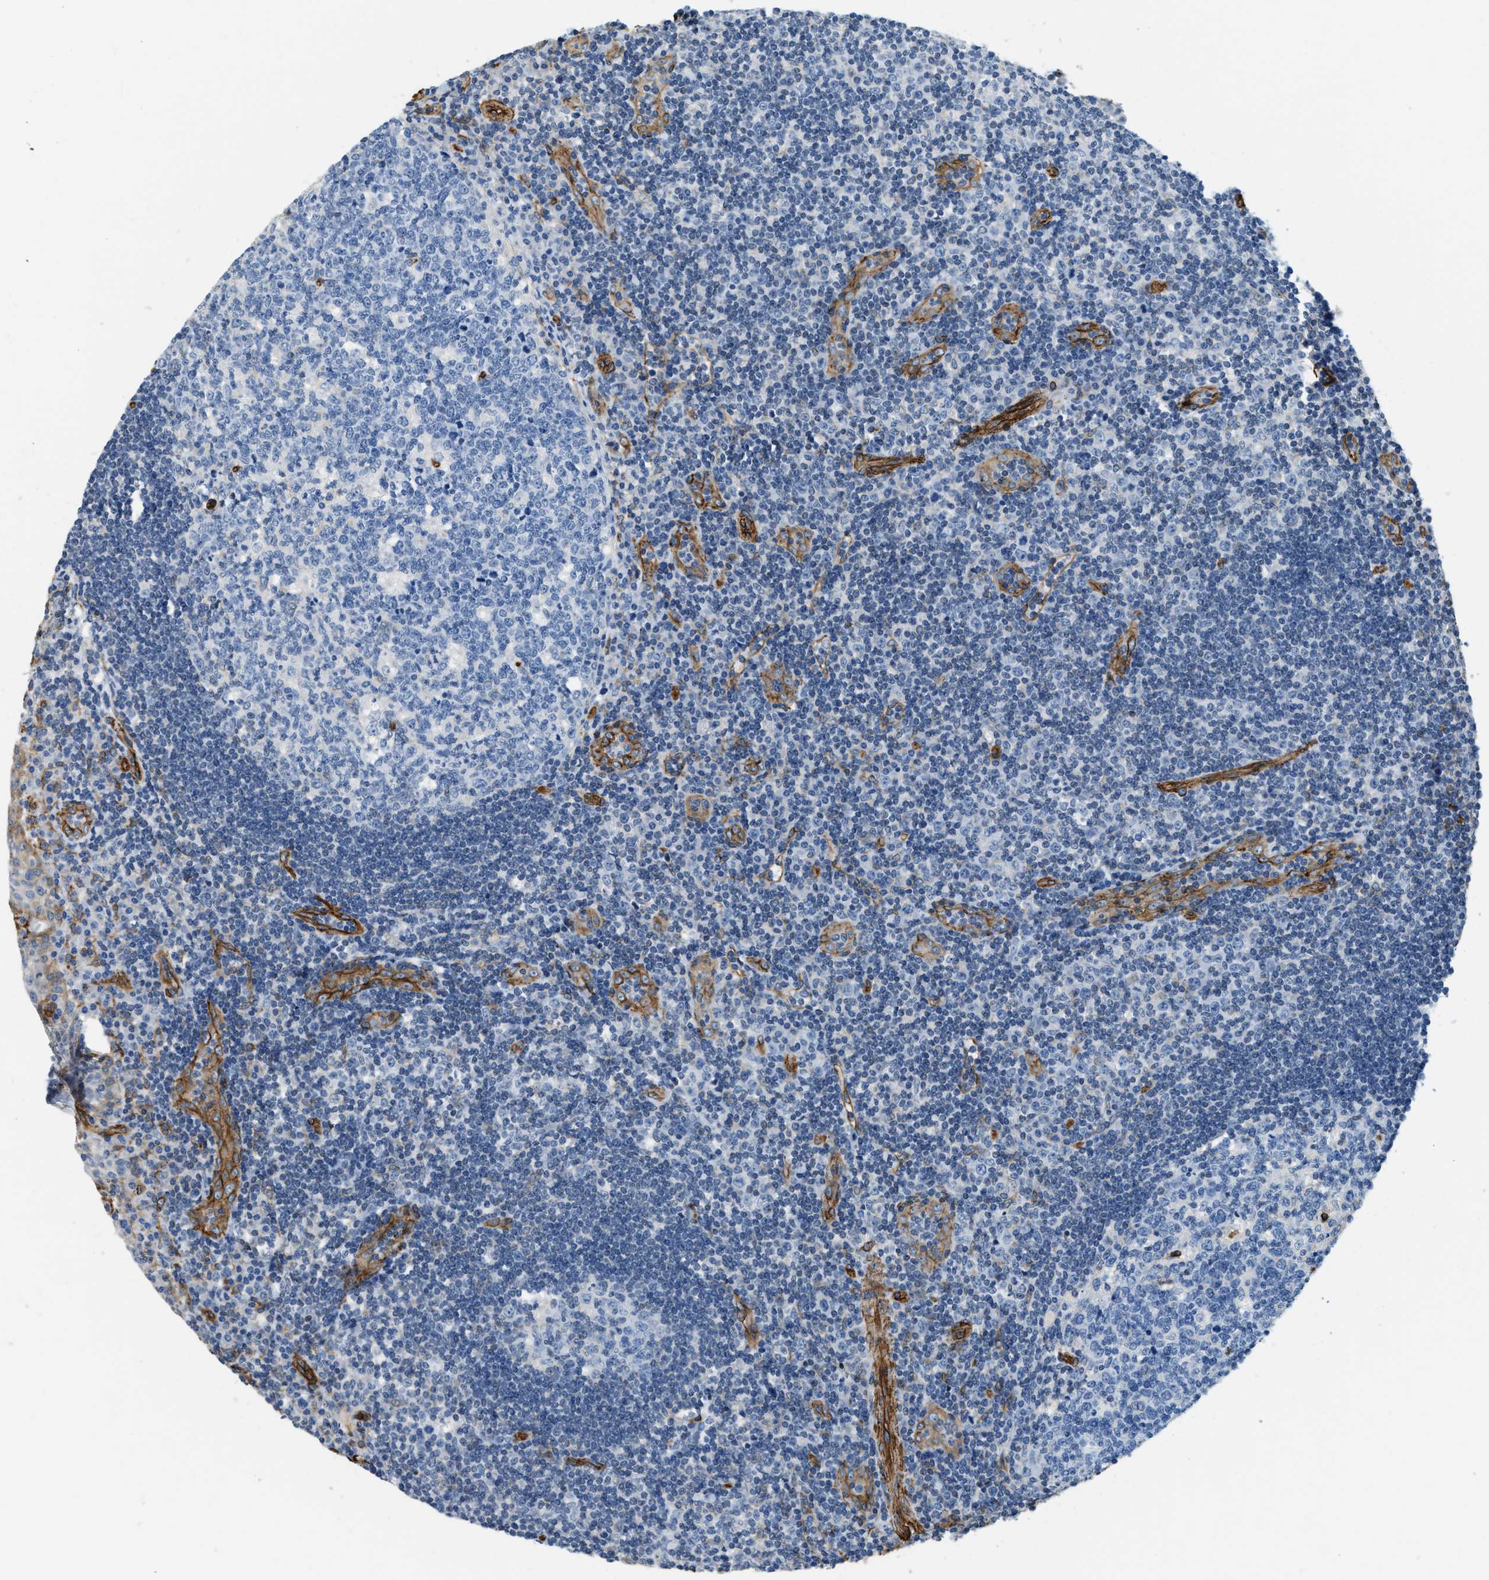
{"staining": {"intensity": "negative", "quantity": "none", "location": "none"}, "tissue": "tonsil", "cell_type": "Germinal center cells", "image_type": "normal", "snomed": [{"axis": "morphology", "description": "Normal tissue, NOS"}, {"axis": "topography", "description": "Tonsil"}], "caption": "Immunohistochemistry (IHC) of normal tonsil exhibits no positivity in germinal center cells.", "gene": "TMEM43", "patient": {"sex": "female", "age": 40}}